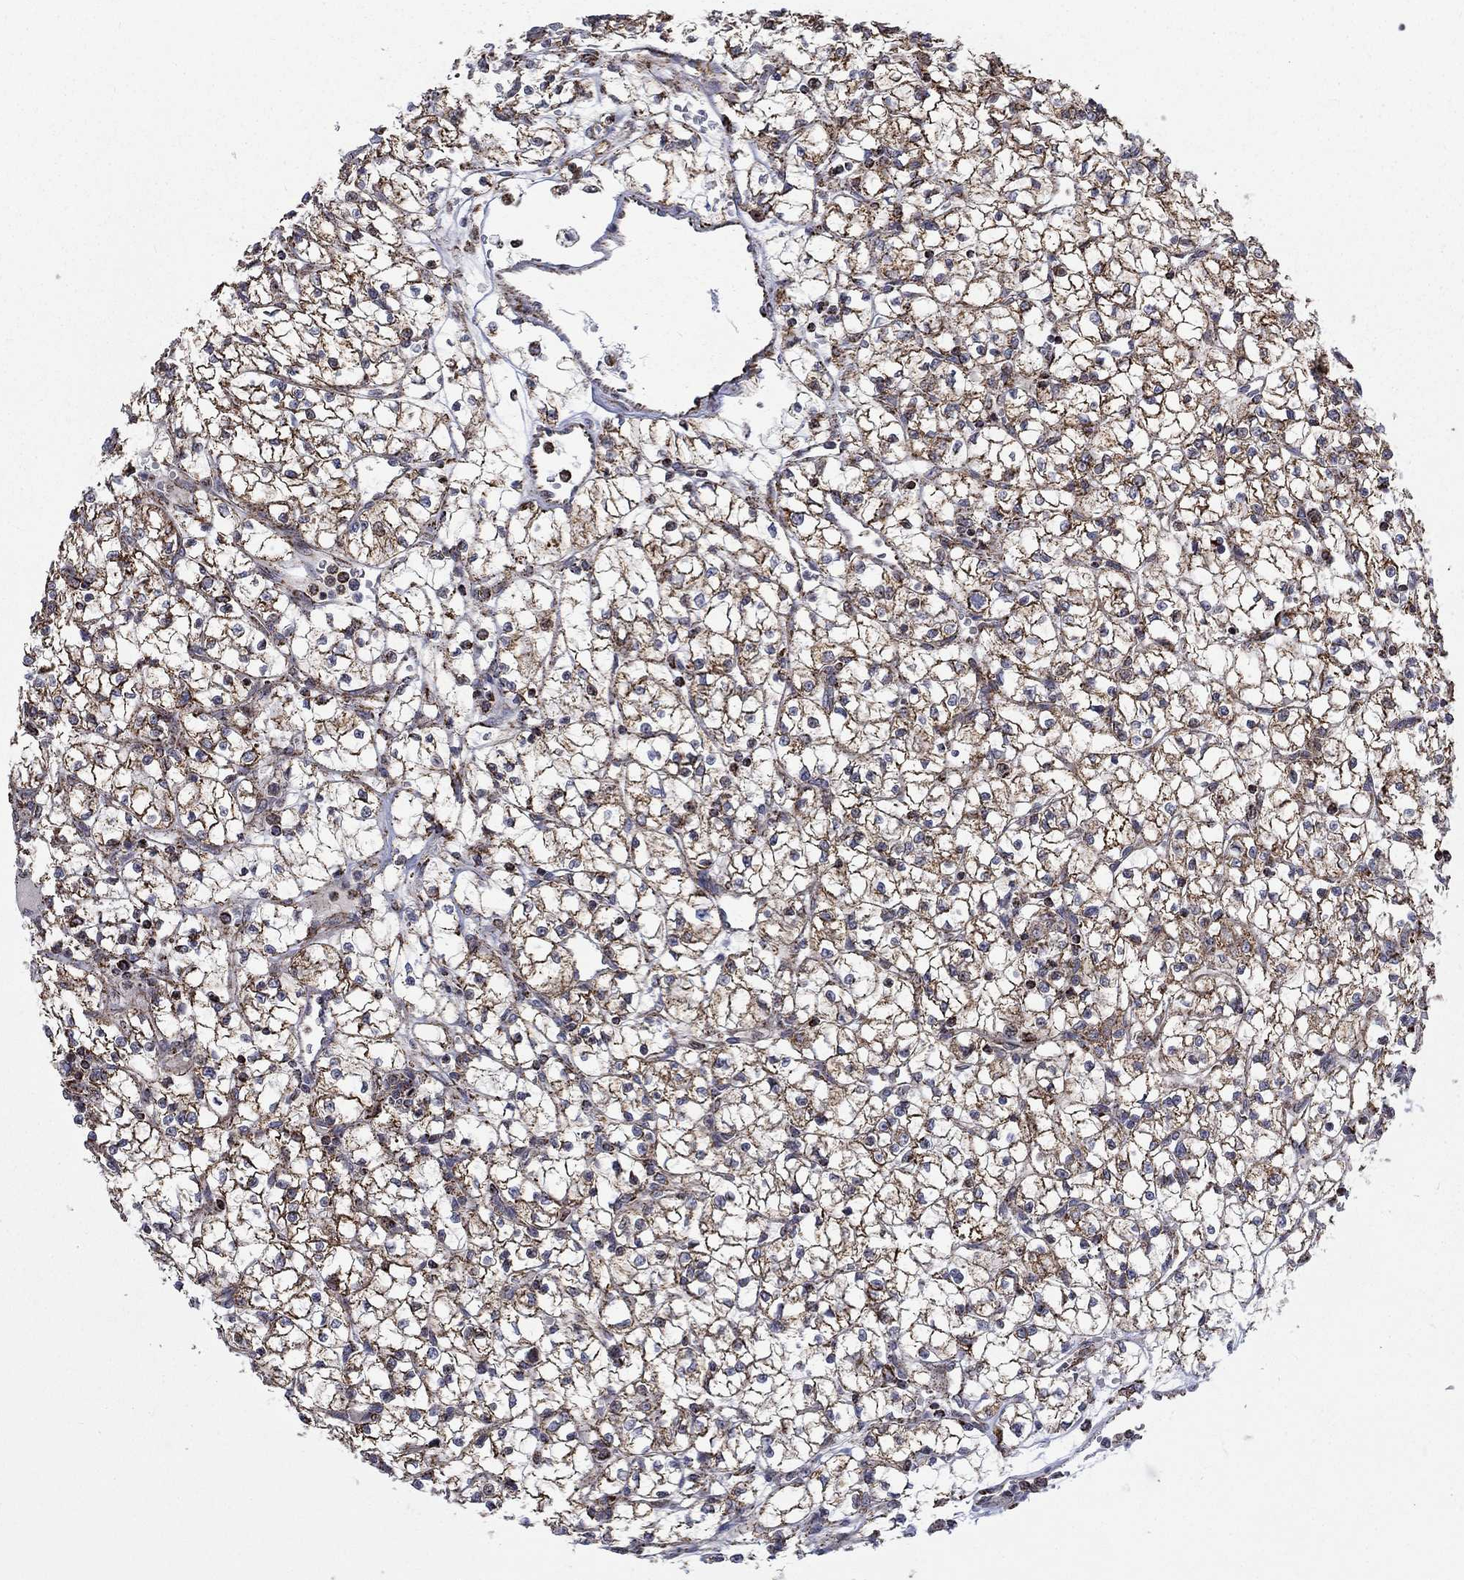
{"staining": {"intensity": "strong", "quantity": ">75%", "location": "cytoplasmic/membranous"}, "tissue": "renal cancer", "cell_type": "Tumor cells", "image_type": "cancer", "snomed": [{"axis": "morphology", "description": "Adenocarcinoma, NOS"}, {"axis": "topography", "description": "Kidney"}], "caption": "This photomicrograph exhibits renal cancer stained with immunohistochemistry to label a protein in brown. The cytoplasmic/membranous of tumor cells show strong positivity for the protein. Nuclei are counter-stained blue.", "gene": "MOAP1", "patient": {"sex": "female", "age": 64}}